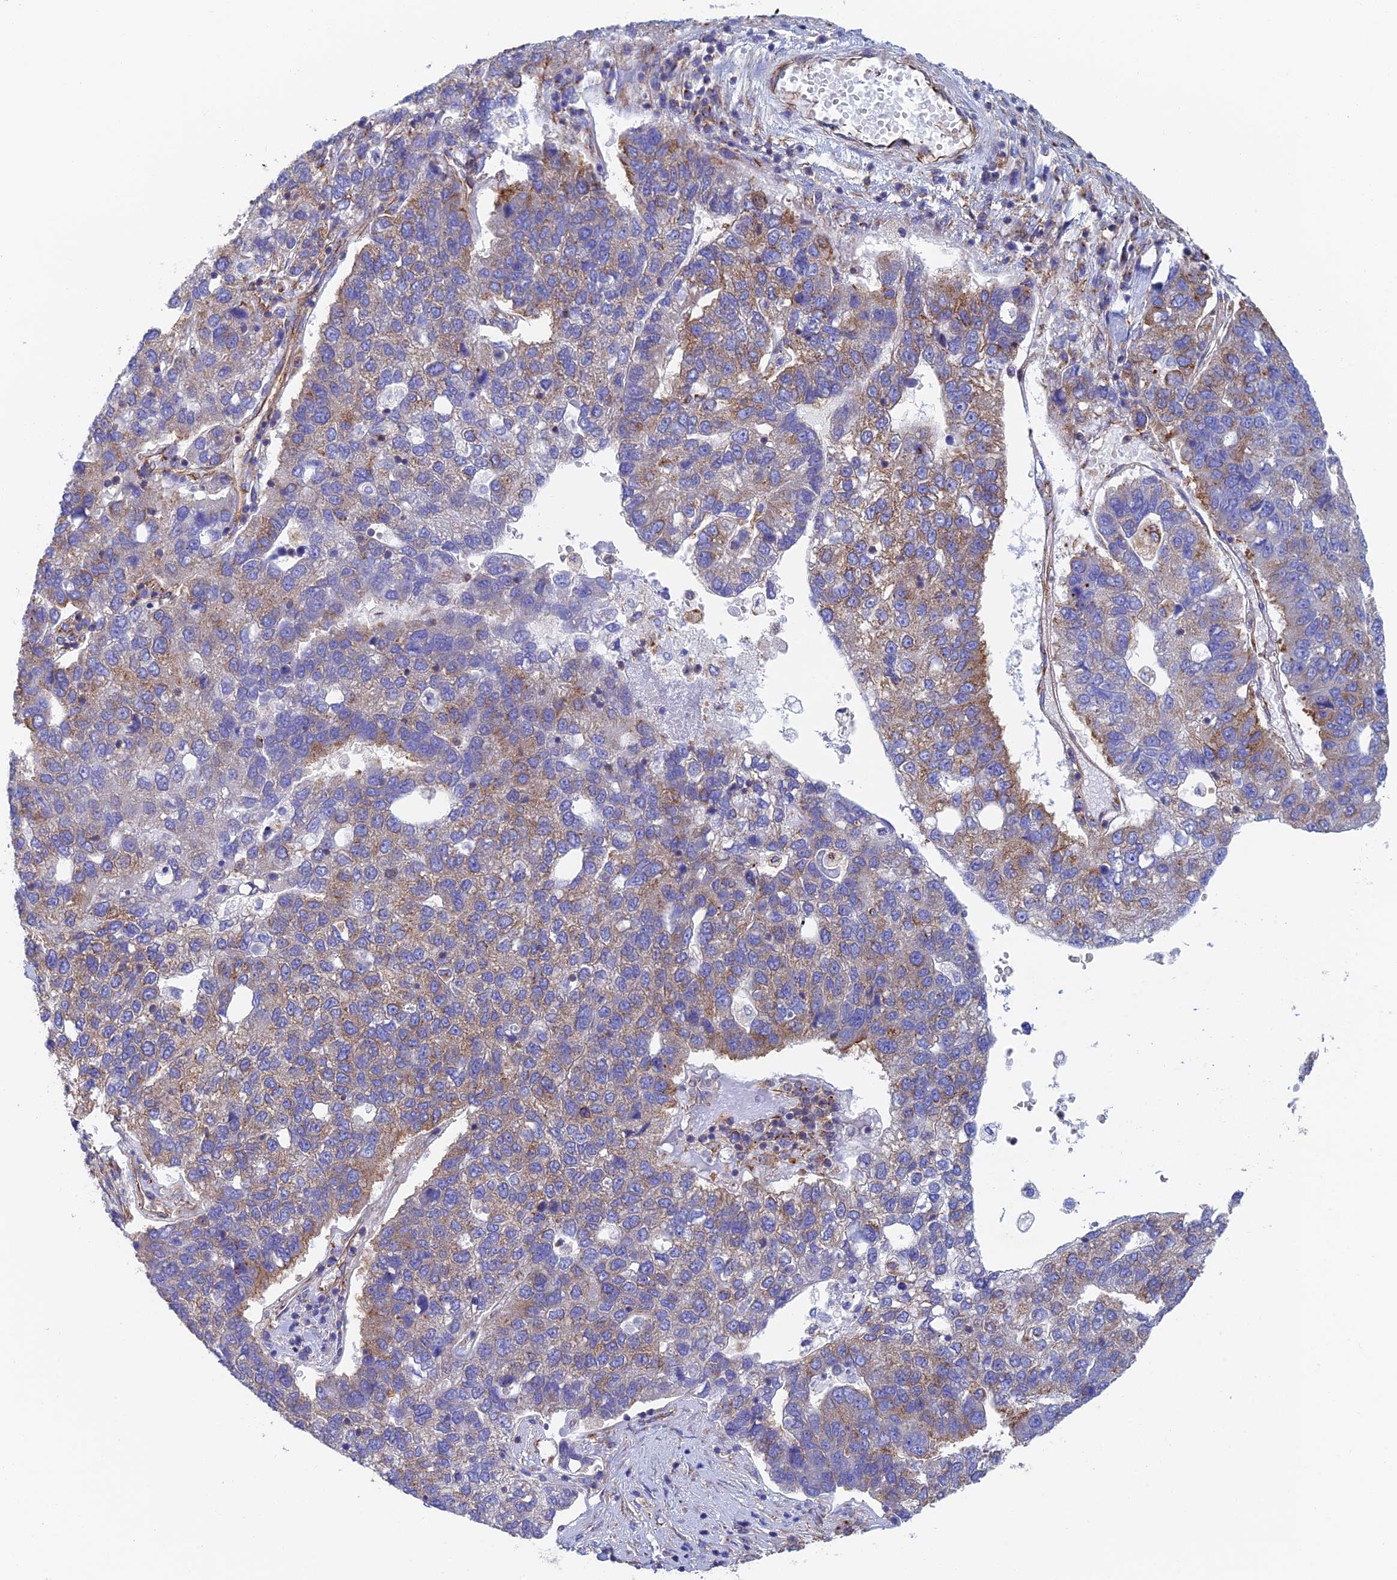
{"staining": {"intensity": "weak", "quantity": "<25%", "location": "cytoplasmic/membranous"}, "tissue": "pancreatic cancer", "cell_type": "Tumor cells", "image_type": "cancer", "snomed": [{"axis": "morphology", "description": "Adenocarcinoma, NOS"}, {"axis": "topography", "description": "Pancreas"}], "caption": "High power microscopy micrograph of an IHC photomicrograph of pancreatic cancer (adenocarcinoma), revealing no significant positivity in tumor cells.", "gene": "DCTN2", "patient": {"sex": "female", "age": 61}}